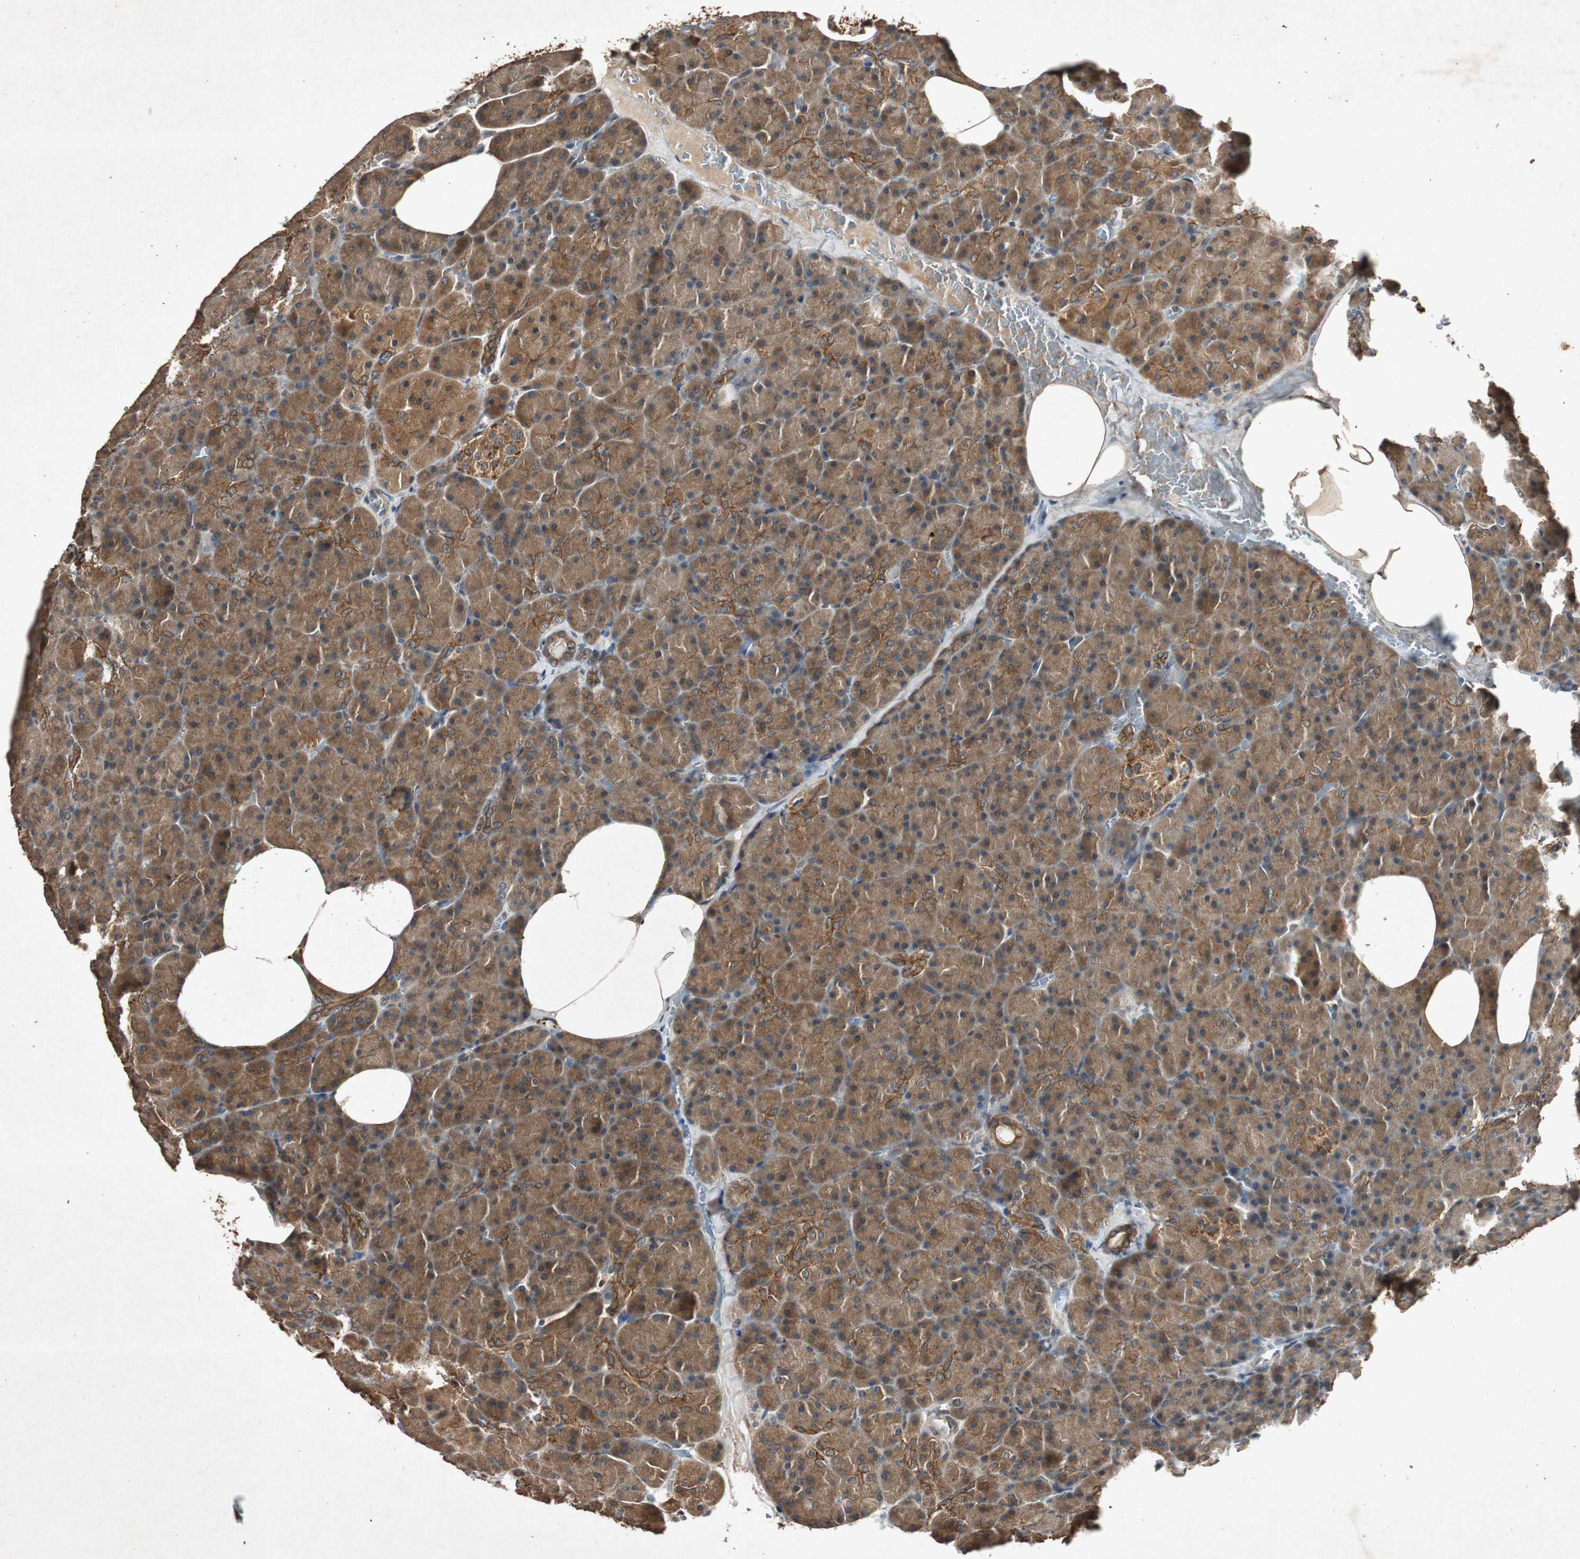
{"staining": {"intensity": "strong", "quantity": ">75%", "location": "cytoplasmic/membranous"}, "tissue": "pancreas", "cell_type": "Exocrine glandular cells", "image_type": "normal", "snomed": [{"axis": "morphology", "description": "Normal tissue, NOS"}, {"axis": "topography", "description": "Pancreas"}], "caption": "Immunohistochemical staining of normal human pancreas reveals strong cytoplasmic/membranous protein staining in about >75% of exocrine glandular cells.", "gene": "SLIT2", "patient": {"sex": "female", "age": 35}}